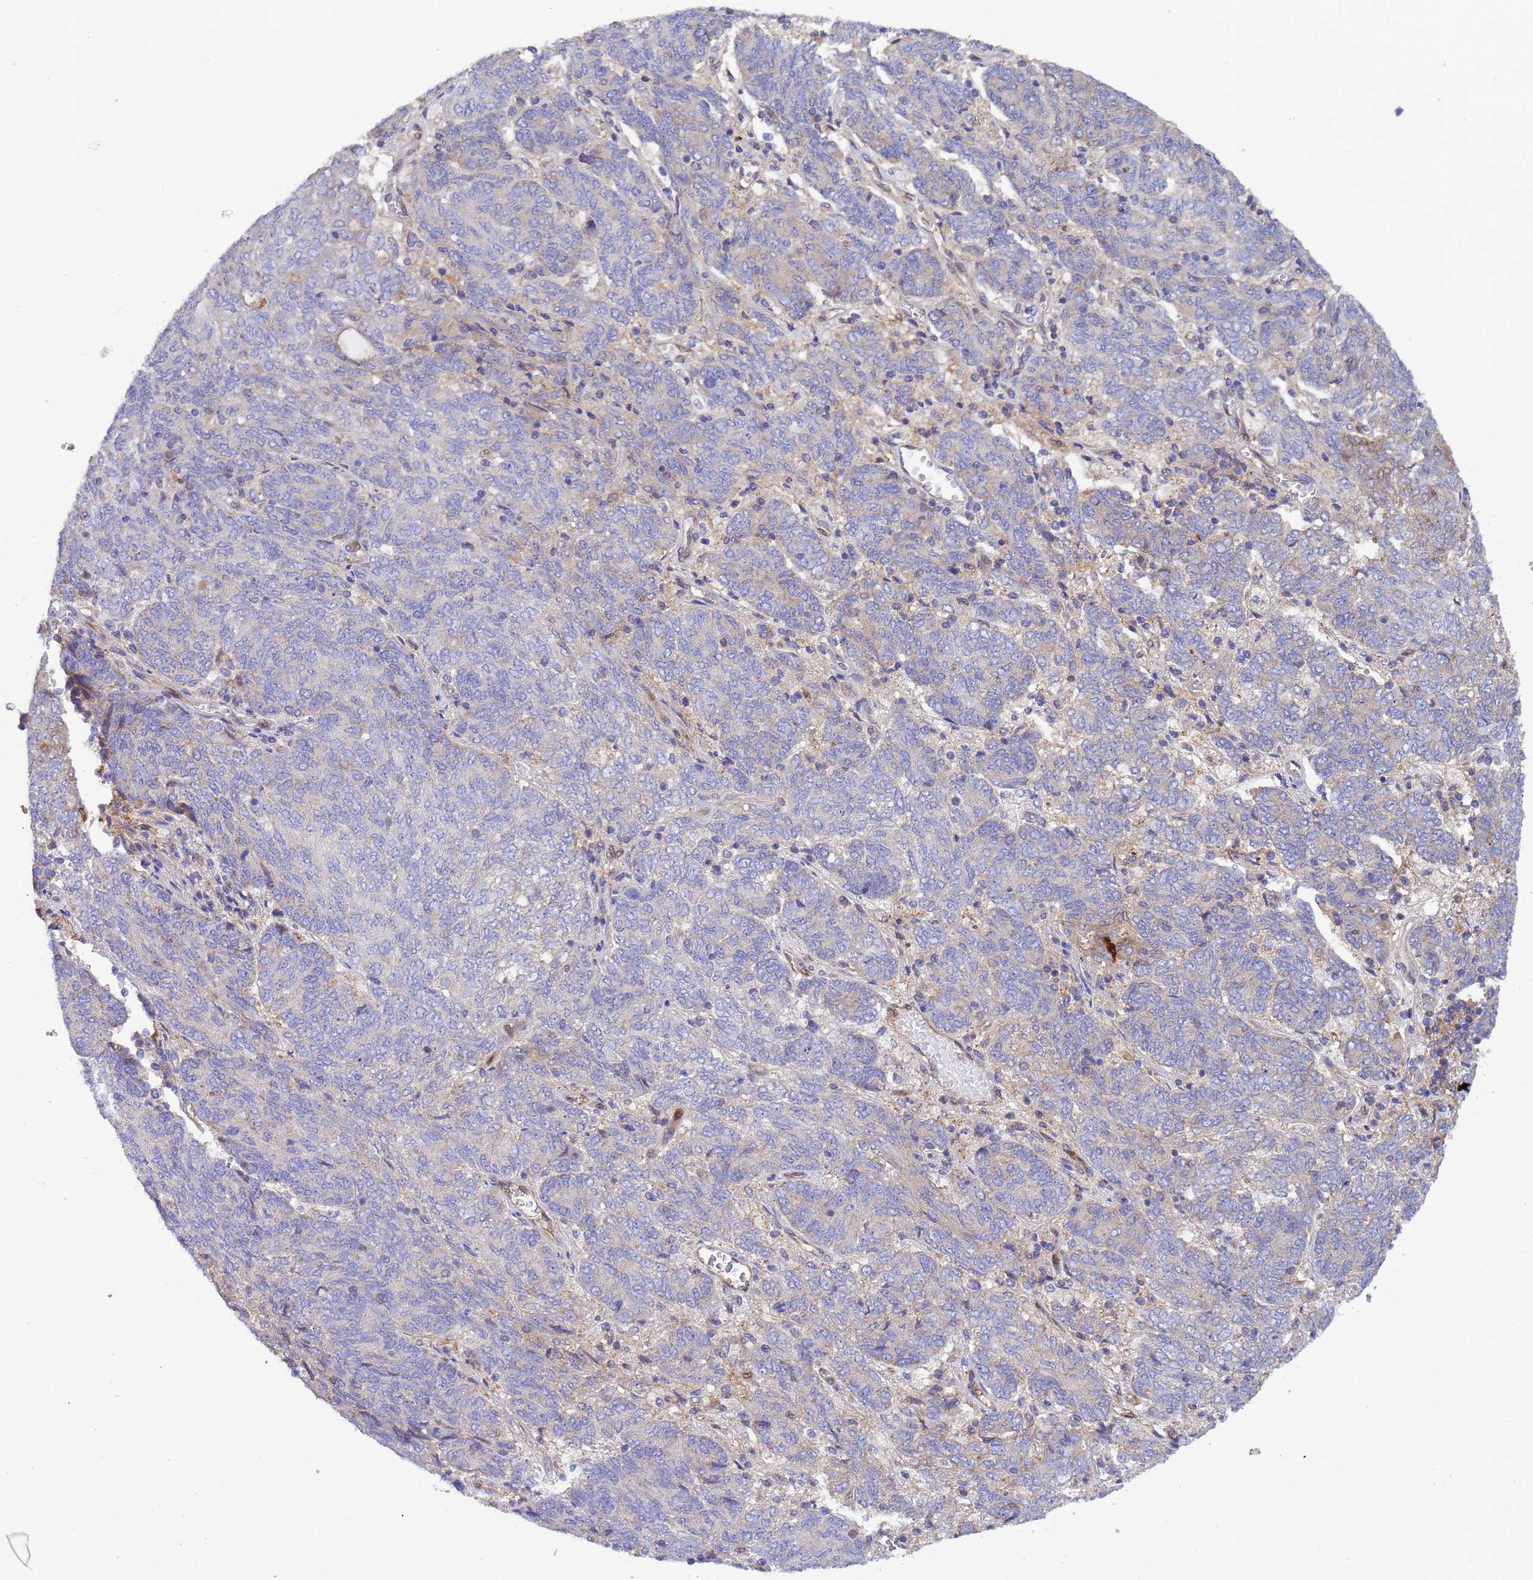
{"staining": {"intensity": "negative", "quantity": "none", "location": "none"}, "tissue": "endometrial cancer", "cell_type": "Tumor cells", "image_type": "cancer", "snomed": [{"axis": "morphology", "description": "Adenocarcinoma, NOS"}, {"axis": "topography", "description": "Endometrium"}], "caption": "The immunohistochemistry (IHC) image has no significant positivity in tumor cells of endometrial cancer (adenocarcinoma) tissue.", "gene": "FOXRED1", "patient": {"sex": "female", "age": 80}}